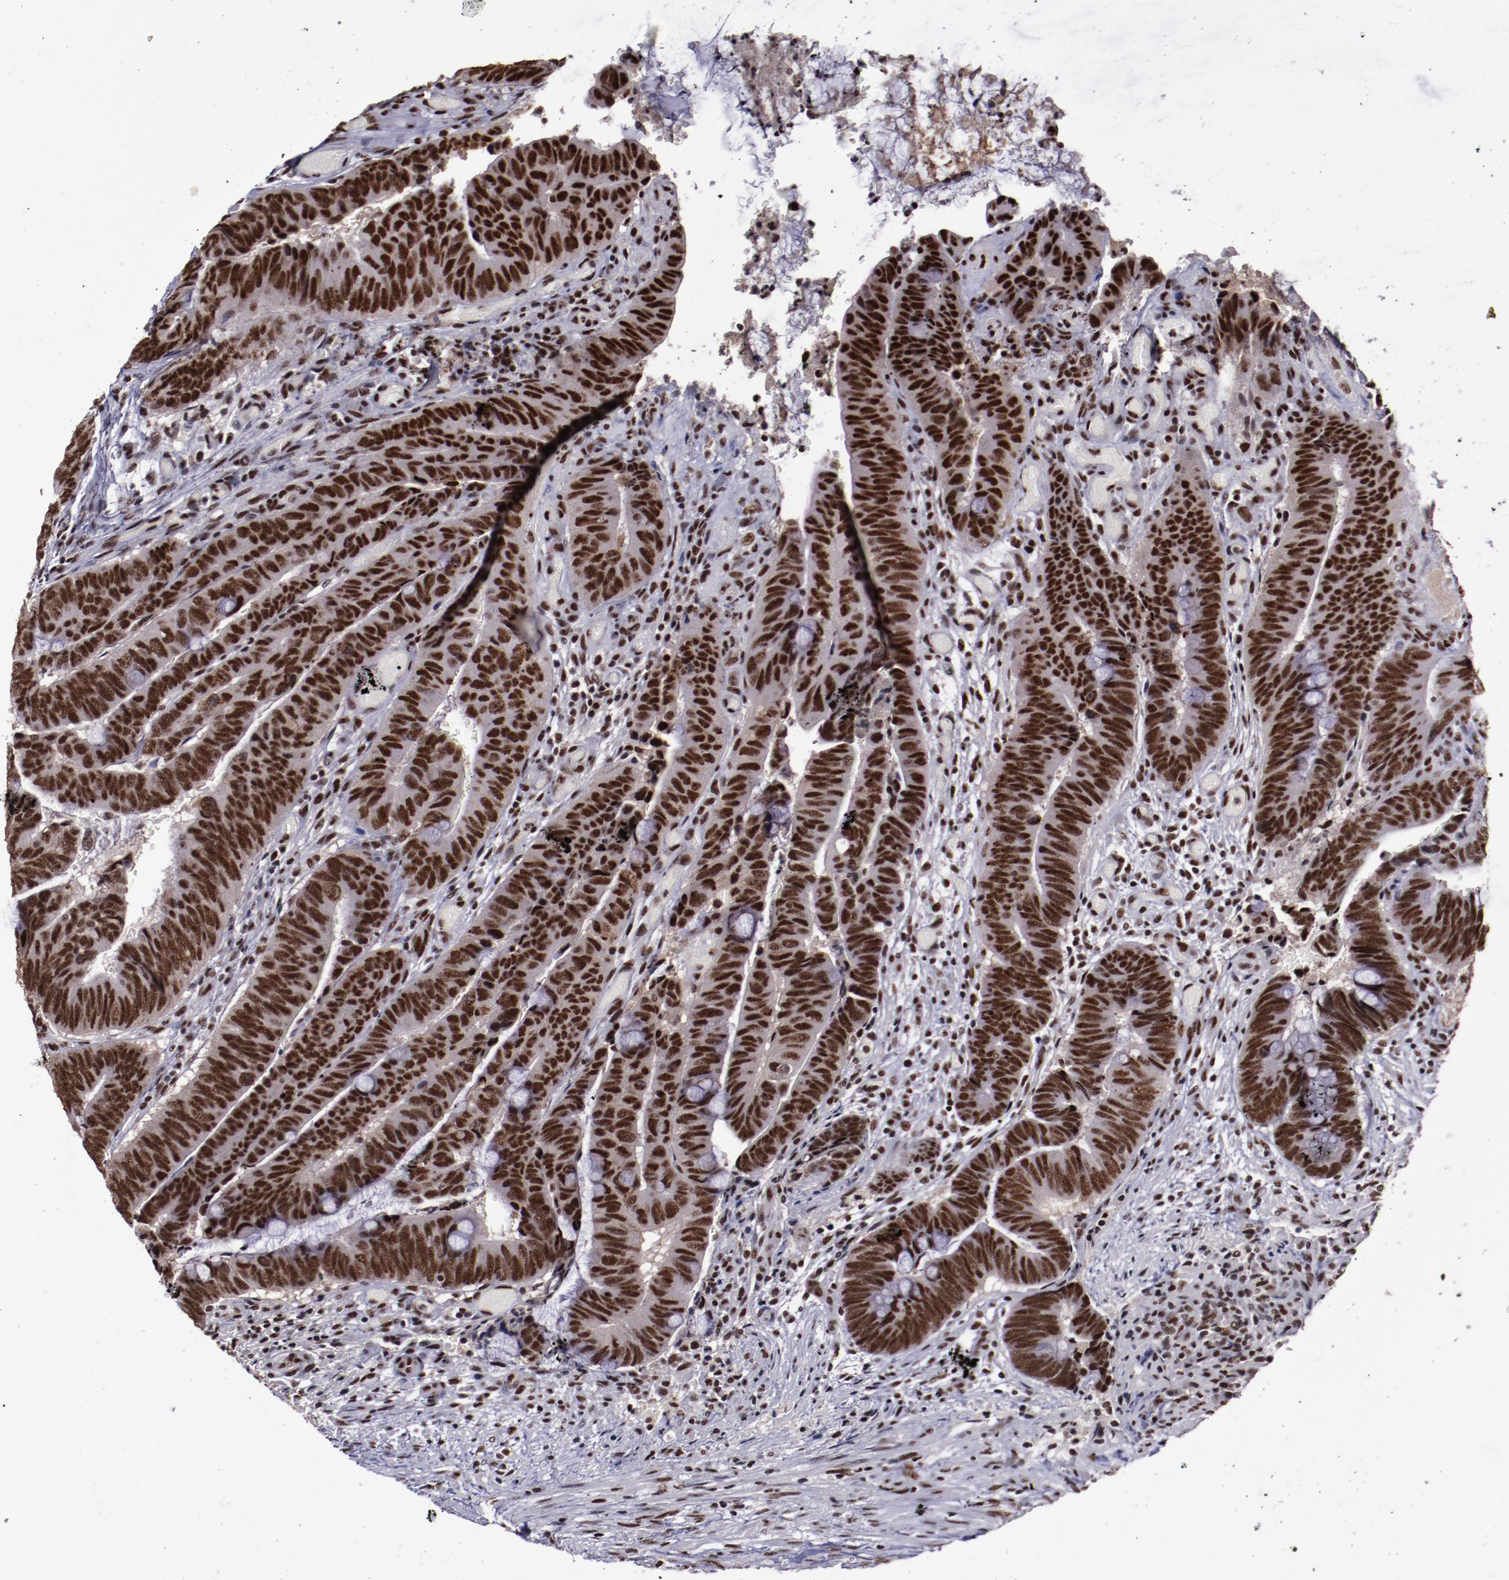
{"staining": {"intensity": "strong", "quantity": ">75%", "location": "nuclear"}, "tissue": "colorectal cancer", "cell_type": "Tumor cells", "image_type": "cancer", "snomed": [{"axis": "morphology", "description": "Normal tissue, NOS"}, {"axis": "morphology", "description": "Adenocarcinoma, NOS"}, {"axis": "topography", "description": "Rectum"}], "caption": "A photomicrograph of colorectal cancer stained for a protein reveals strong nuclear brown staining in tumor cells.", "gene": "ERH", "patient": {"sex": "male", "age": 92}}